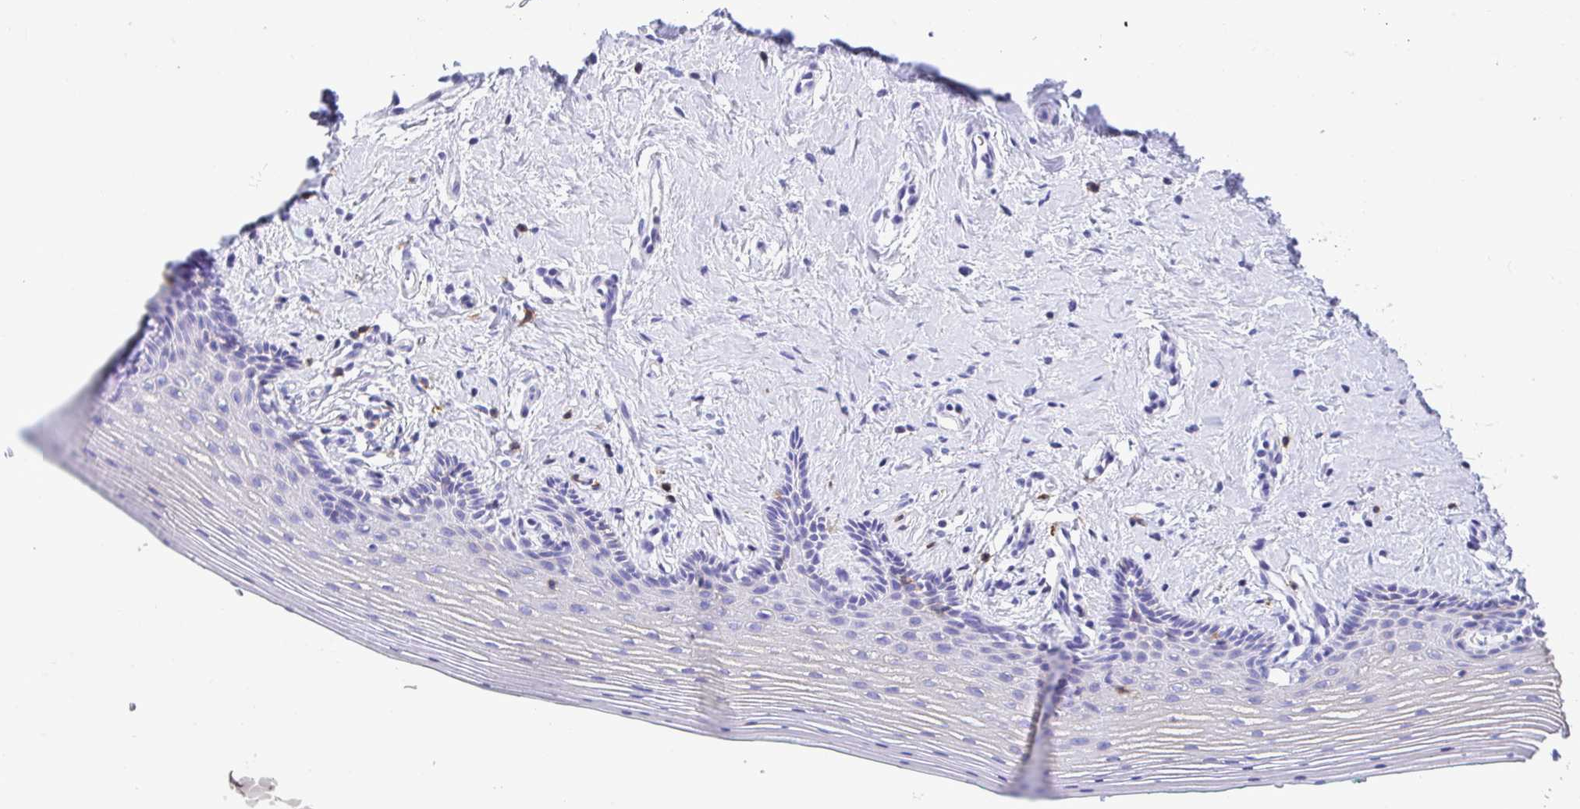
{"staining": {"intensity": "weak", "quantity": "<25%", "location": "cytoplasmic/membranous"}, "tissue": "vagina", "cell_type": "Squamous epithelial cells", "image_type": "normal", "snomed": [{"axis": "morphology", "description": "Normal tissue, NOS"}, {"axis": "topography", "description": "Vagina"}], "caption": "DAB (3,3'-diaminobenzidine) immunohistochemical staining of benign vagina reveals no significant staining in squamous epithelial cells.", "gene": "CD5", "patient": {"sex": "female", "age": 42}}